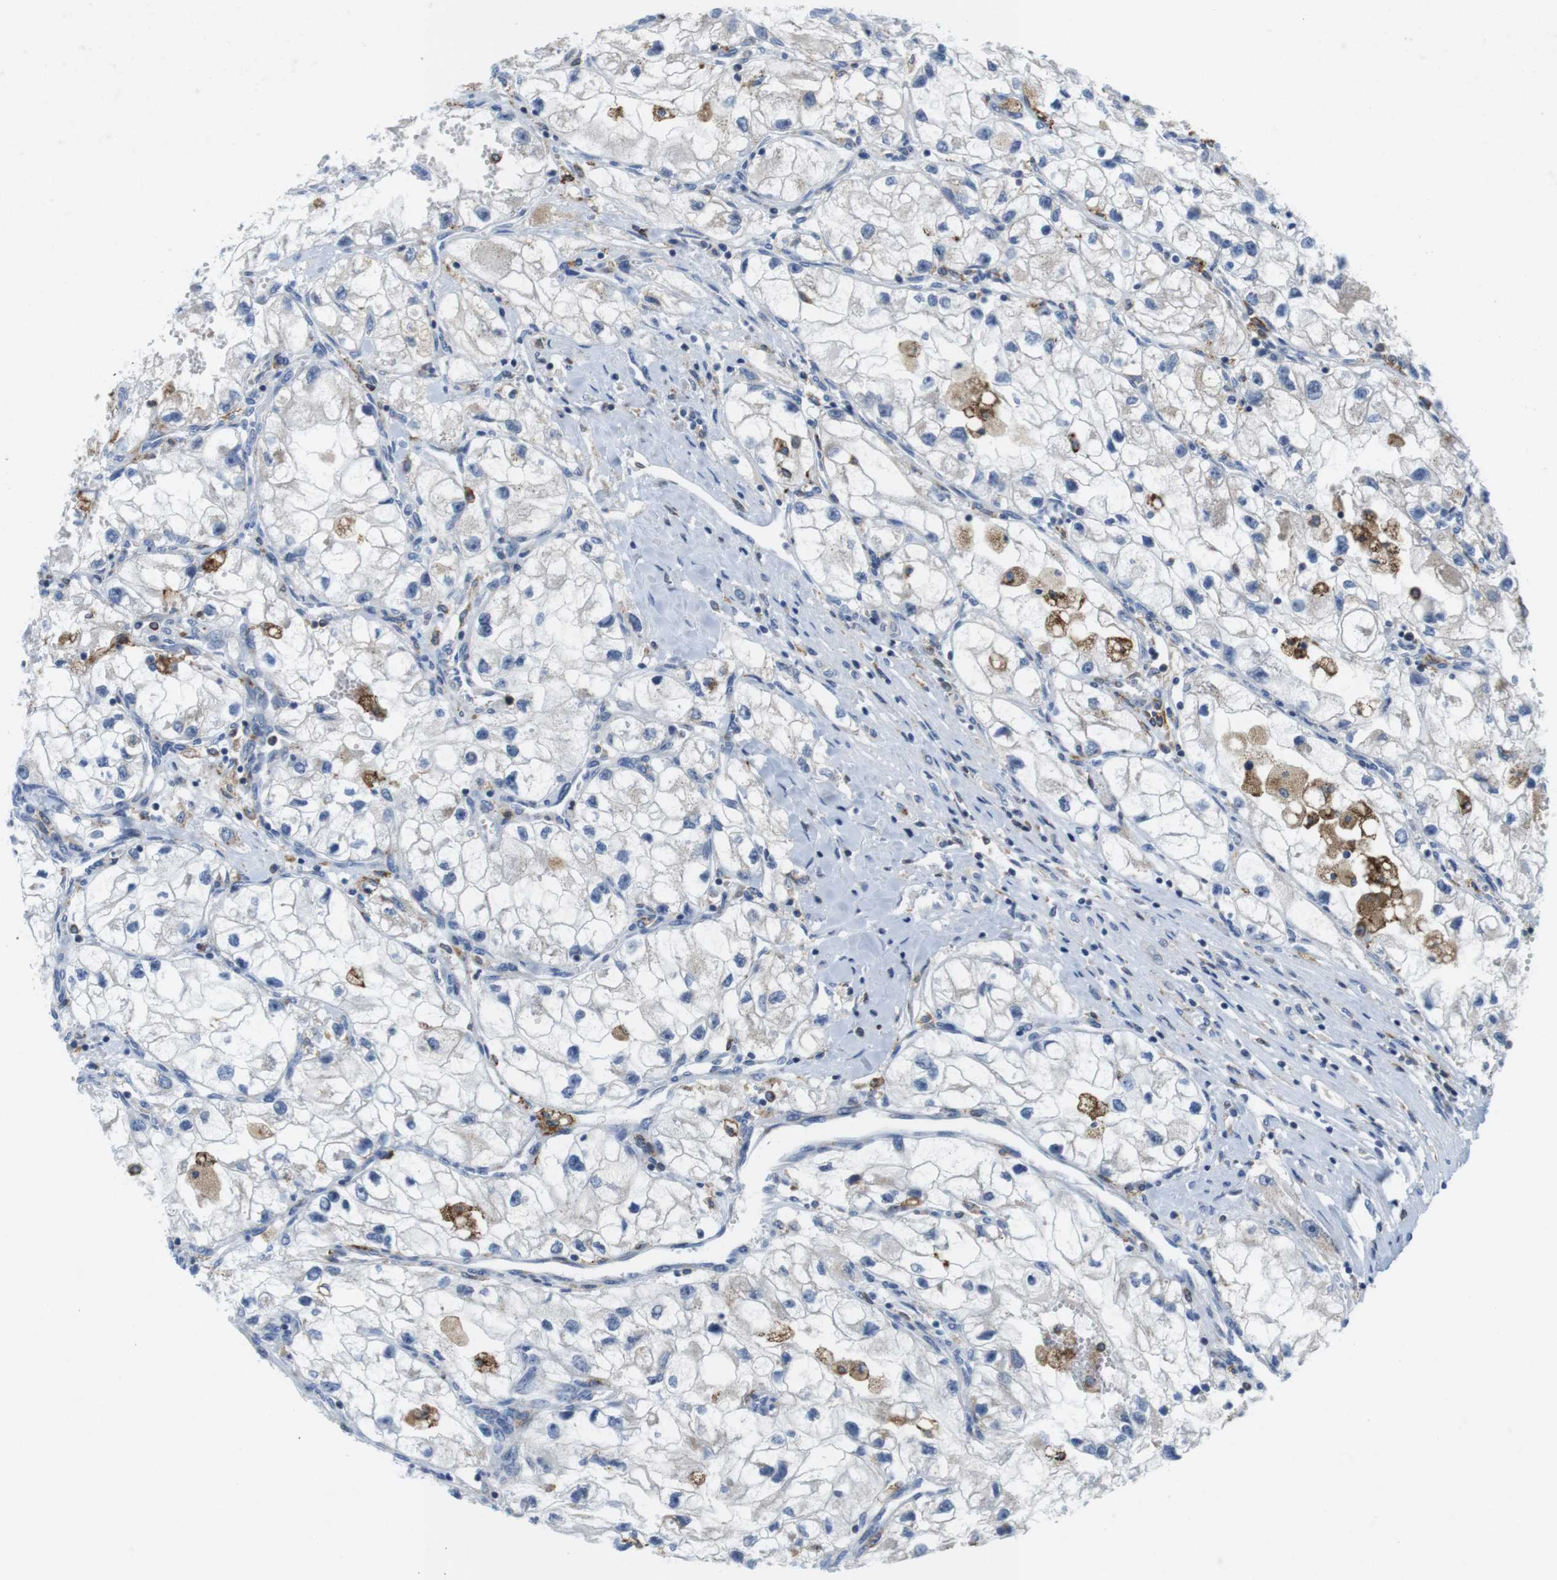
{"staining": {"intensity": "negative", "quantity": "none", "location": "none"}, "tissue": "renal cancer", "cell_type": "Tumor cells", "image_type": "cancer", "snomed": [{"axis": "morphology", "description": "Adenocarcinoma, NOS"}, {"axis": "topography", "description": "Kidney"}], "caption": "Tumor cells show no significant protein expression in renal adenocarcinoma.", "gene": "CNGA2", "patient": {"sex": "female", "age": 70}}